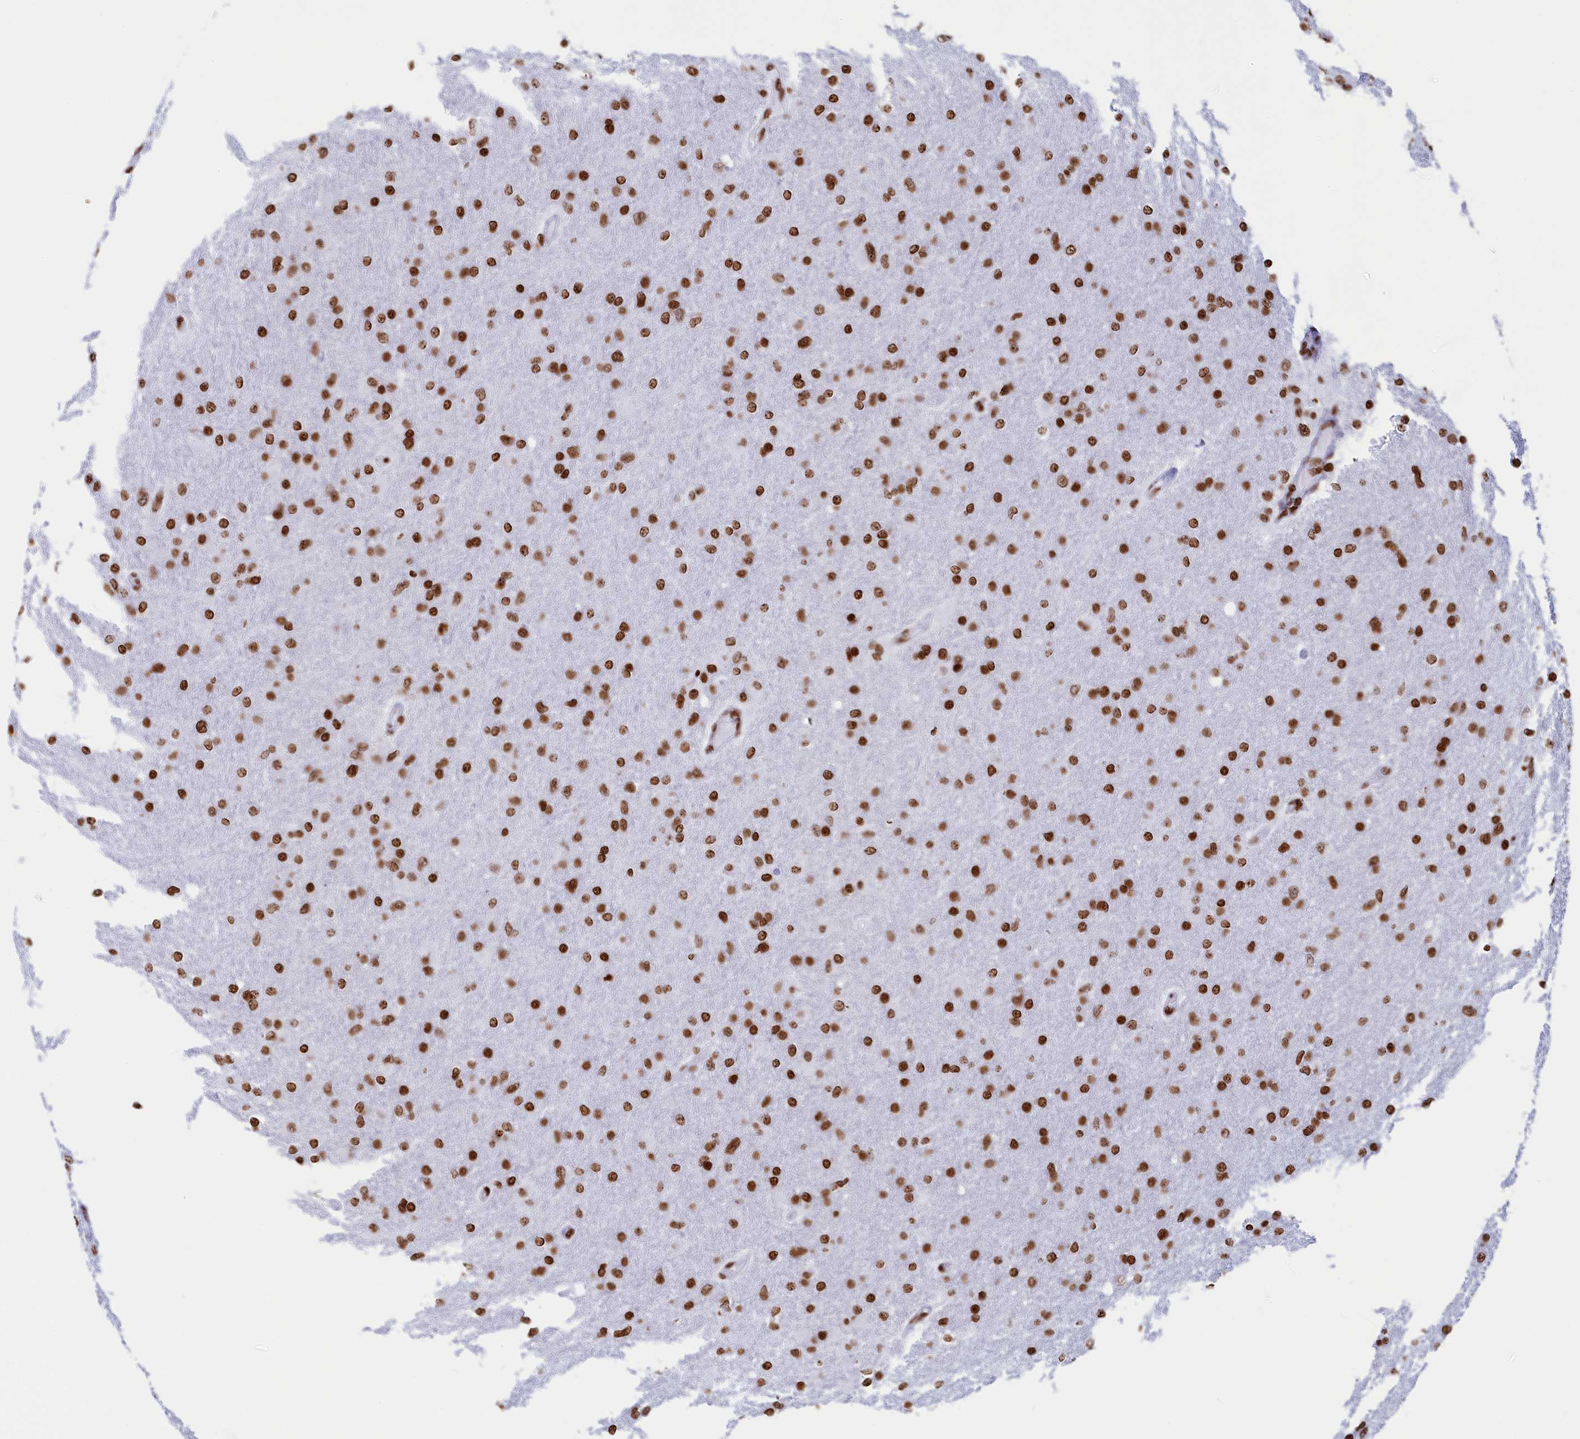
{"staining": {"intensity": "moderate", "quantity": ">75%", "location": "nuclear"}, "tissue": "glioma", "cell_type": "Tumor cells", "image_type": "cancer", "snomed": [{"axis": "morphology", "description": "Glioma, malignant, High grade"}, {"axis": "topography", "description": "Cerebral cortex"}], "caption": "Human glioma stained for a protein (brown) demonstrates moderate nuclear positive positivity in approximately >75% of tumor cells.", "gene": "APOBEC3A", "patient": {"sex": "female", "age": 36}}